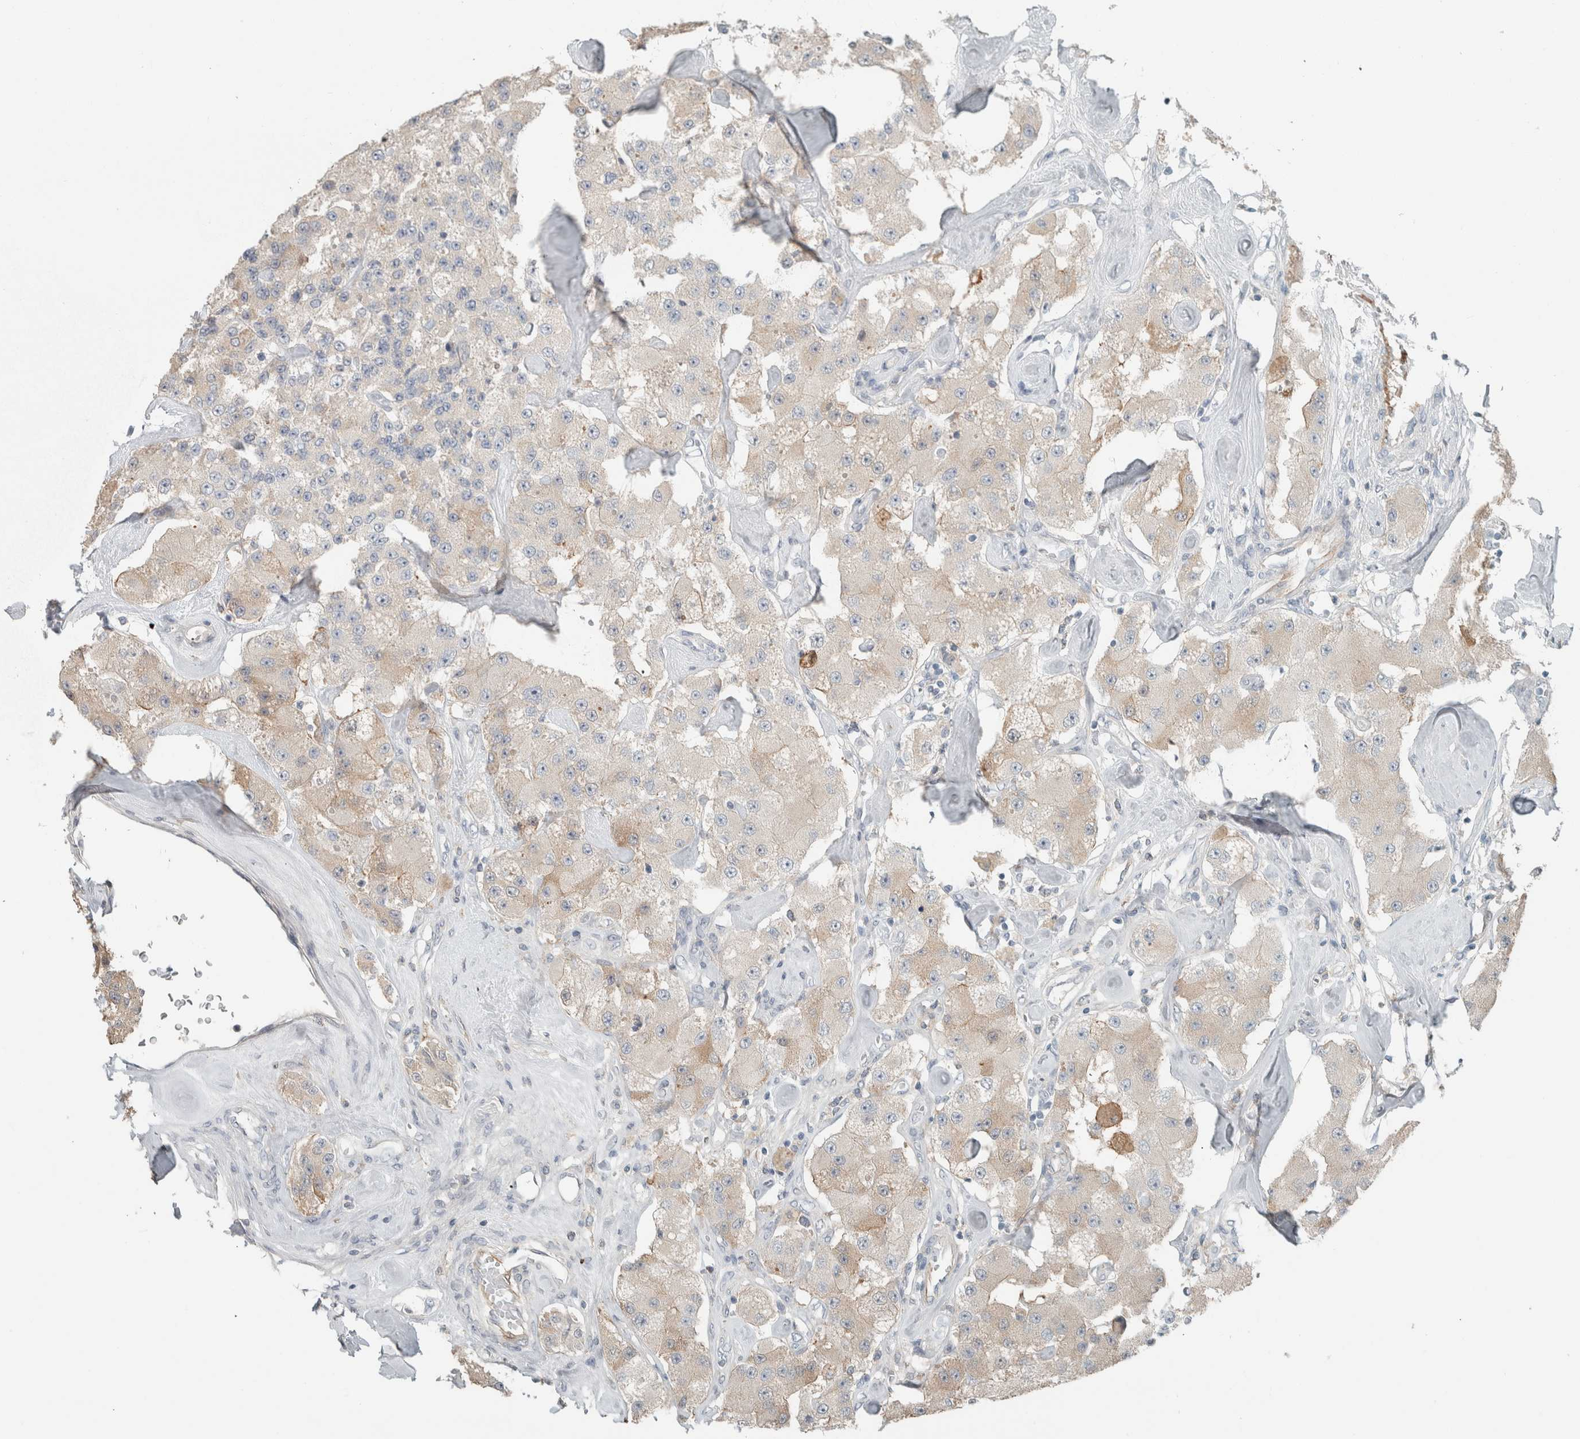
{"staining": {"intensity": "weak", "quantity": "25%-75%", "location": "cytoplasmic/membranous"}, "tissue": "carcinoid", "cell_type": "Tumor cells", "image_type": "cancer", "snomed": [{"axis": "morphology", "description": "Carcinoid, malignant, NOS"}, {"axis": "topography", "description": "Pancreas"}], "caption": "Protein expression analysis of human carcinoid reveals weak cytoplasmic/membranous positivity in about 25%-75% of tumor cells. Immunohistochemistry (ihc) stains the protein of interest in brown and the nuclei are stained blue.", "gene": "SCIN", "patient": {"sex": "male", "age": 41}}